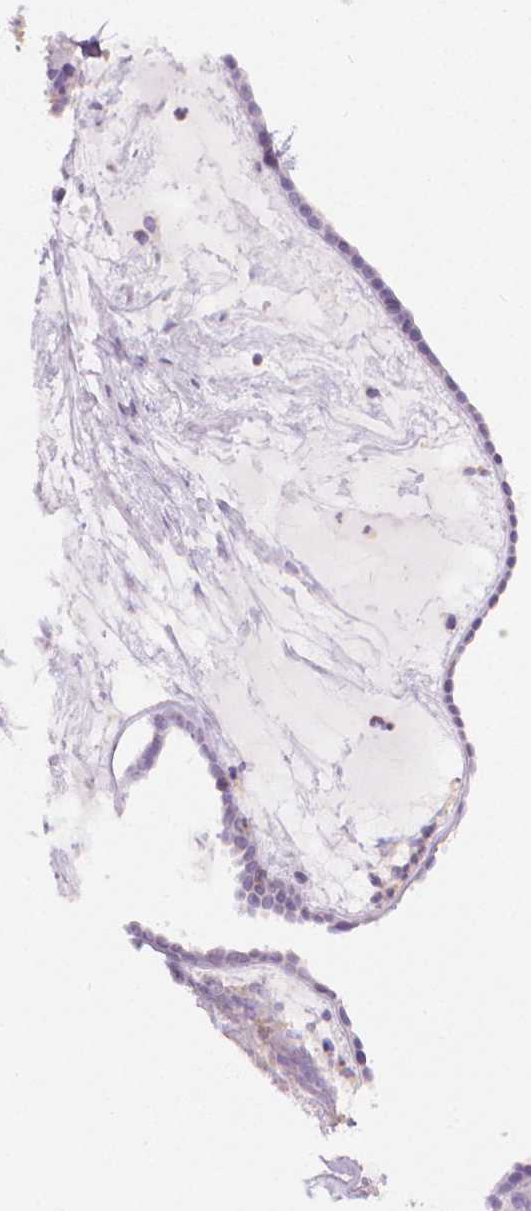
{"staining": {"intensity": "negative", "quantity": "none", "location": "none"}, "tissue": "ovarian cancer", "cell_type": "Tumor cells", "image_type": "cancer", "snomed": [{"axis": "morphology", "description": "Cystadenocarcinoma, serous, NOS"}, {"axis": "topography", "description": "Ovary"}], "caption": "A micrograph of human ovarian cancer (serous cystadenocarcinoma) is negative for staining in tumor cells.", "gene": "DCAF8L1", "patient": {"sex": "female", "age": 71}}